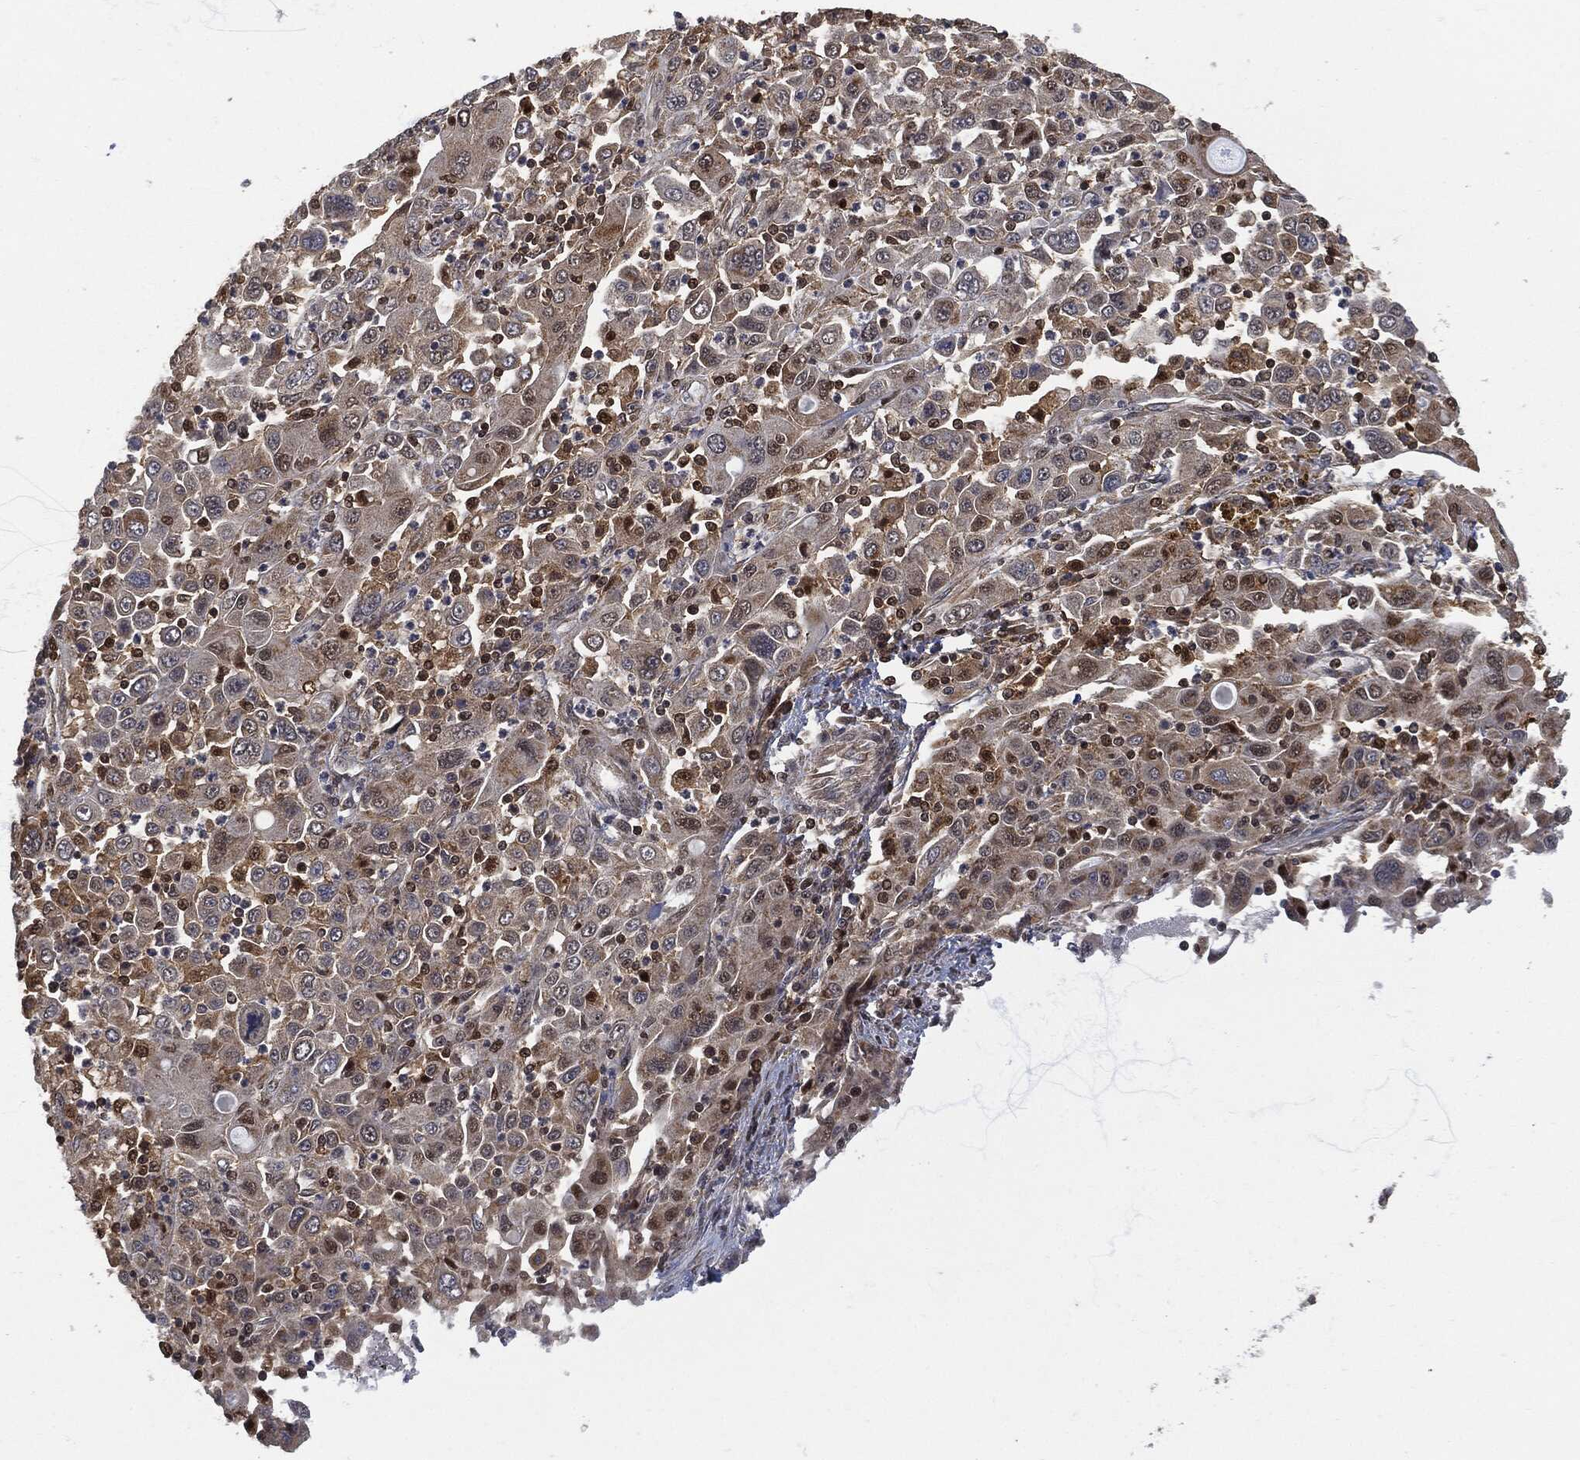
{"staining": {"intensity": "weak", "quantity": "25%-75%", "location": "cytoplasmic/membranous"}, "tissue": "stomach cancer", "cell_type": "Tumor cells", "image_type": "cancer", "snomed": [{"axis": "morphology", "description": "Adenocarcinoma, NOS"}, {"axis": "topography", "description": "Stomach"}], "caption": "Immunohistochemistry (IHC) (DAB) staining of stomach adenocarcinoma reveals weak cytoplasmic/membranous protein staining in approximately 25%-75% of tumor cells.", "gene": "PSMB10", "patient": {"sex": "male", "age": 56}}